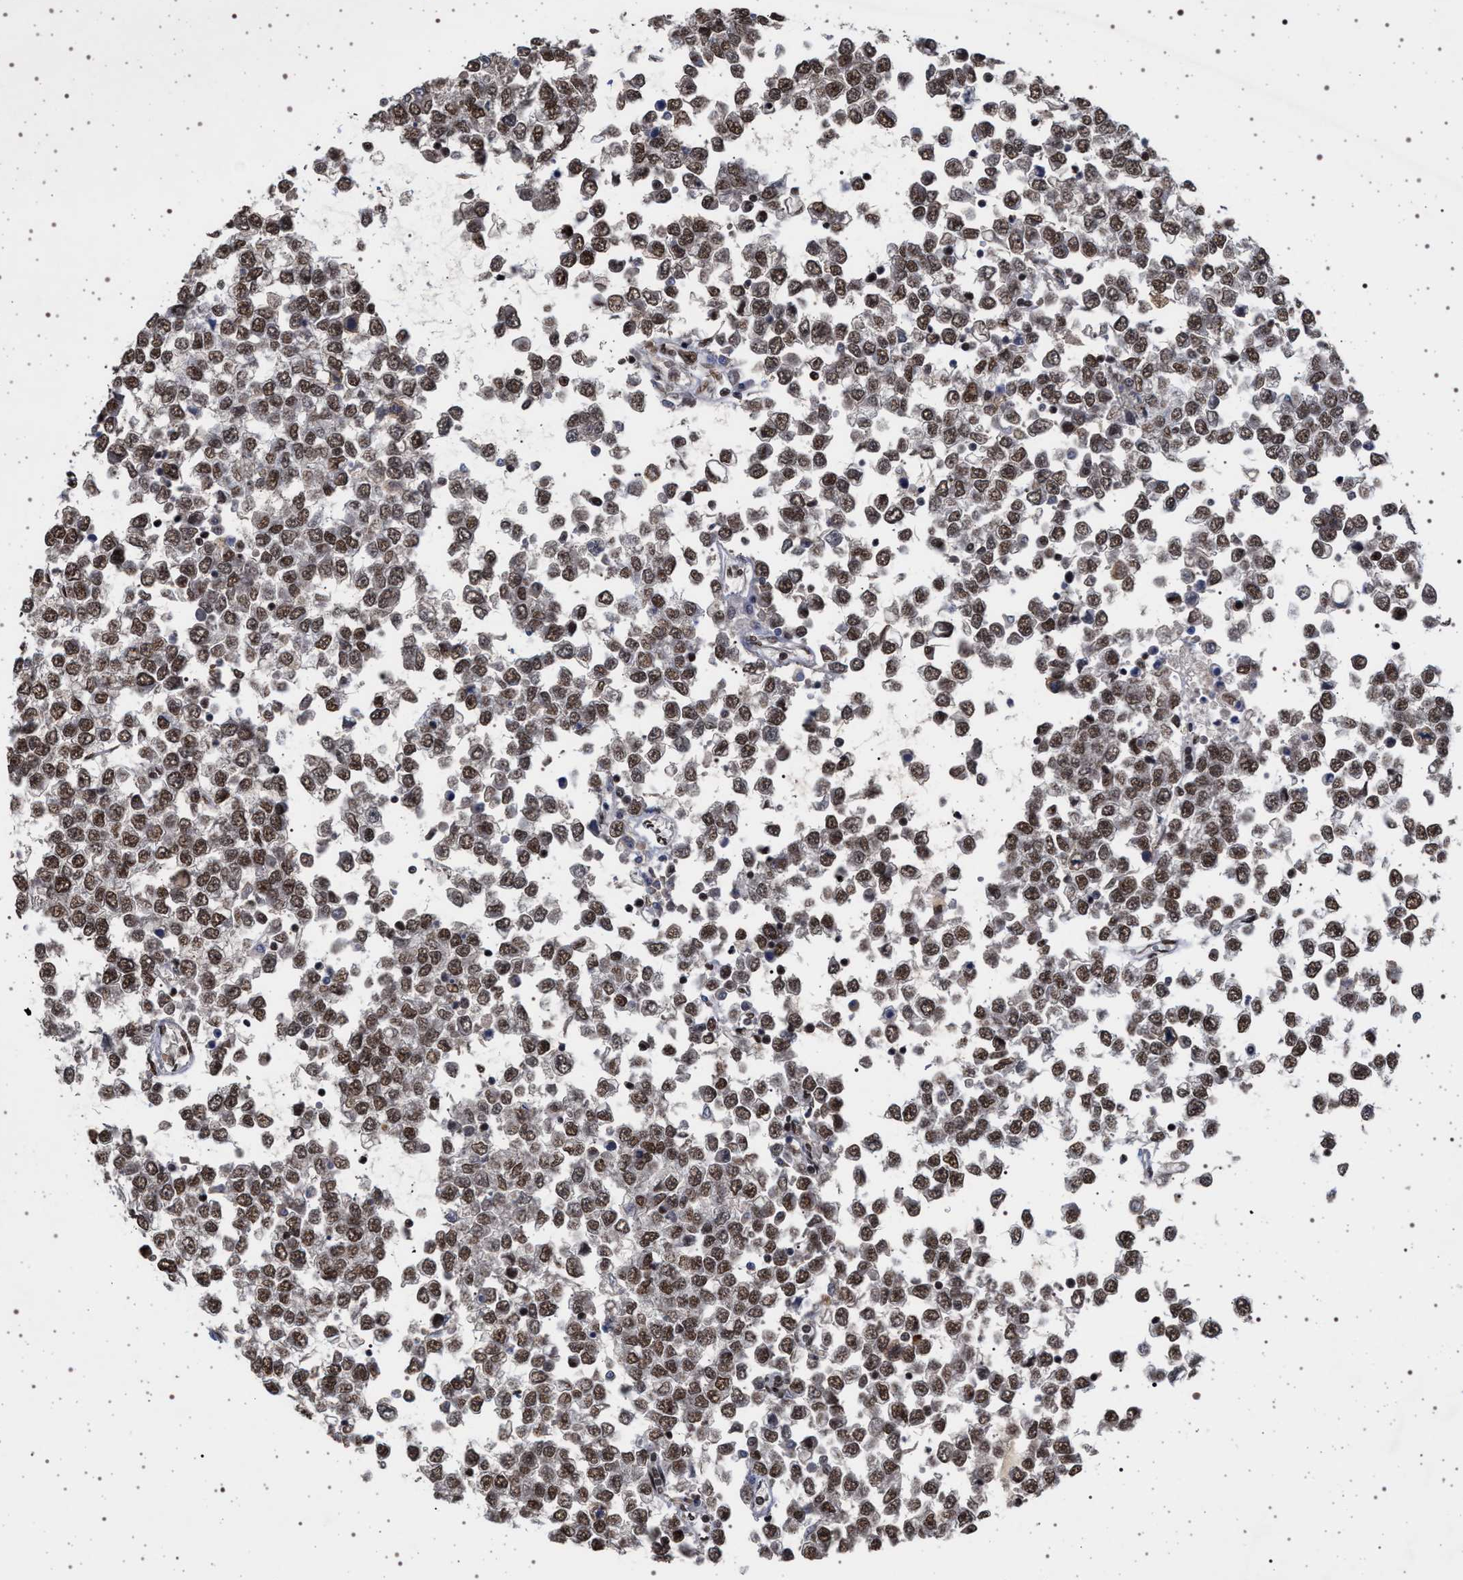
{"staining": {"intensity": "moderate", "quantity": ">75%", "location": "nuclear"}, "tissue": "testis cancer", "cell_type": "Tumor cells", "image_type": "cancer", "snomed": [{"axis": "morphology", "description": "Seminoma, NOS"}, {"axis": "topography", "description": "Testis"}], "caption": "Tumor cells display medium levels of moderate nuclear expression in approximately >75% of cells in testis seminoma.", "gene": "PHF12", "patient": {"sex": "male", "age": 65}}